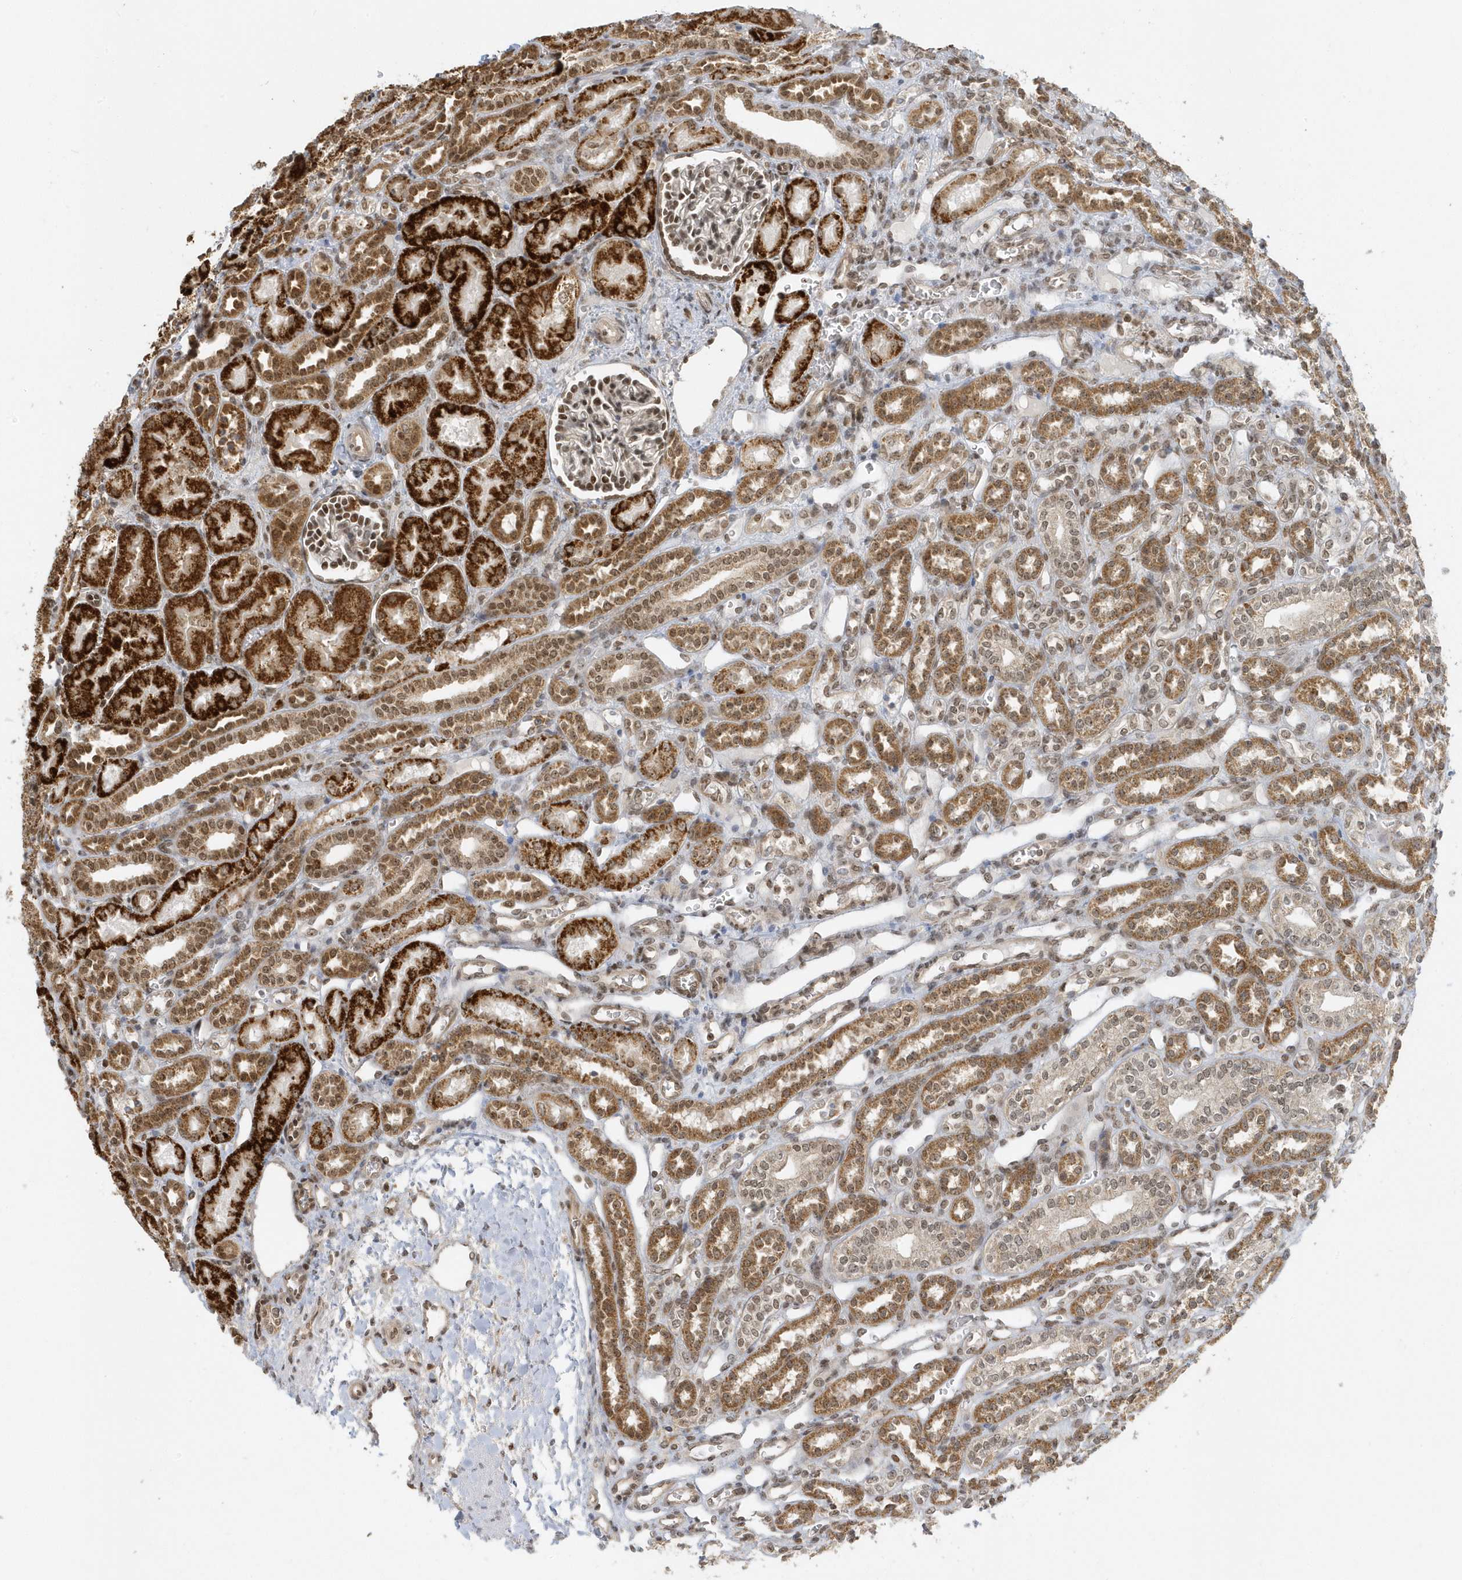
{"staining": {"intensity": "moderate", "quantity": ">75%", "location": "nuclear"}, "tissue": "kidney", "cell_type": "Cells in glomeruli", "image_type": "normal", "snomed": [{"axis": "morphology", "description": "Normal tissue, NOS"}, {"axis": "morphology", "description": "Neoplasm, malignant, NOS"}, {"axis": "topography", "description": "Kidney"}], "caption": "Protein staining by immunohistochemistry (IHC) displays moderate nuclear staining in about >75% of cells in glomeruli in normal kidney.", "gene": "ZNF740", "patient": {"sex": "female", "age": 1}}